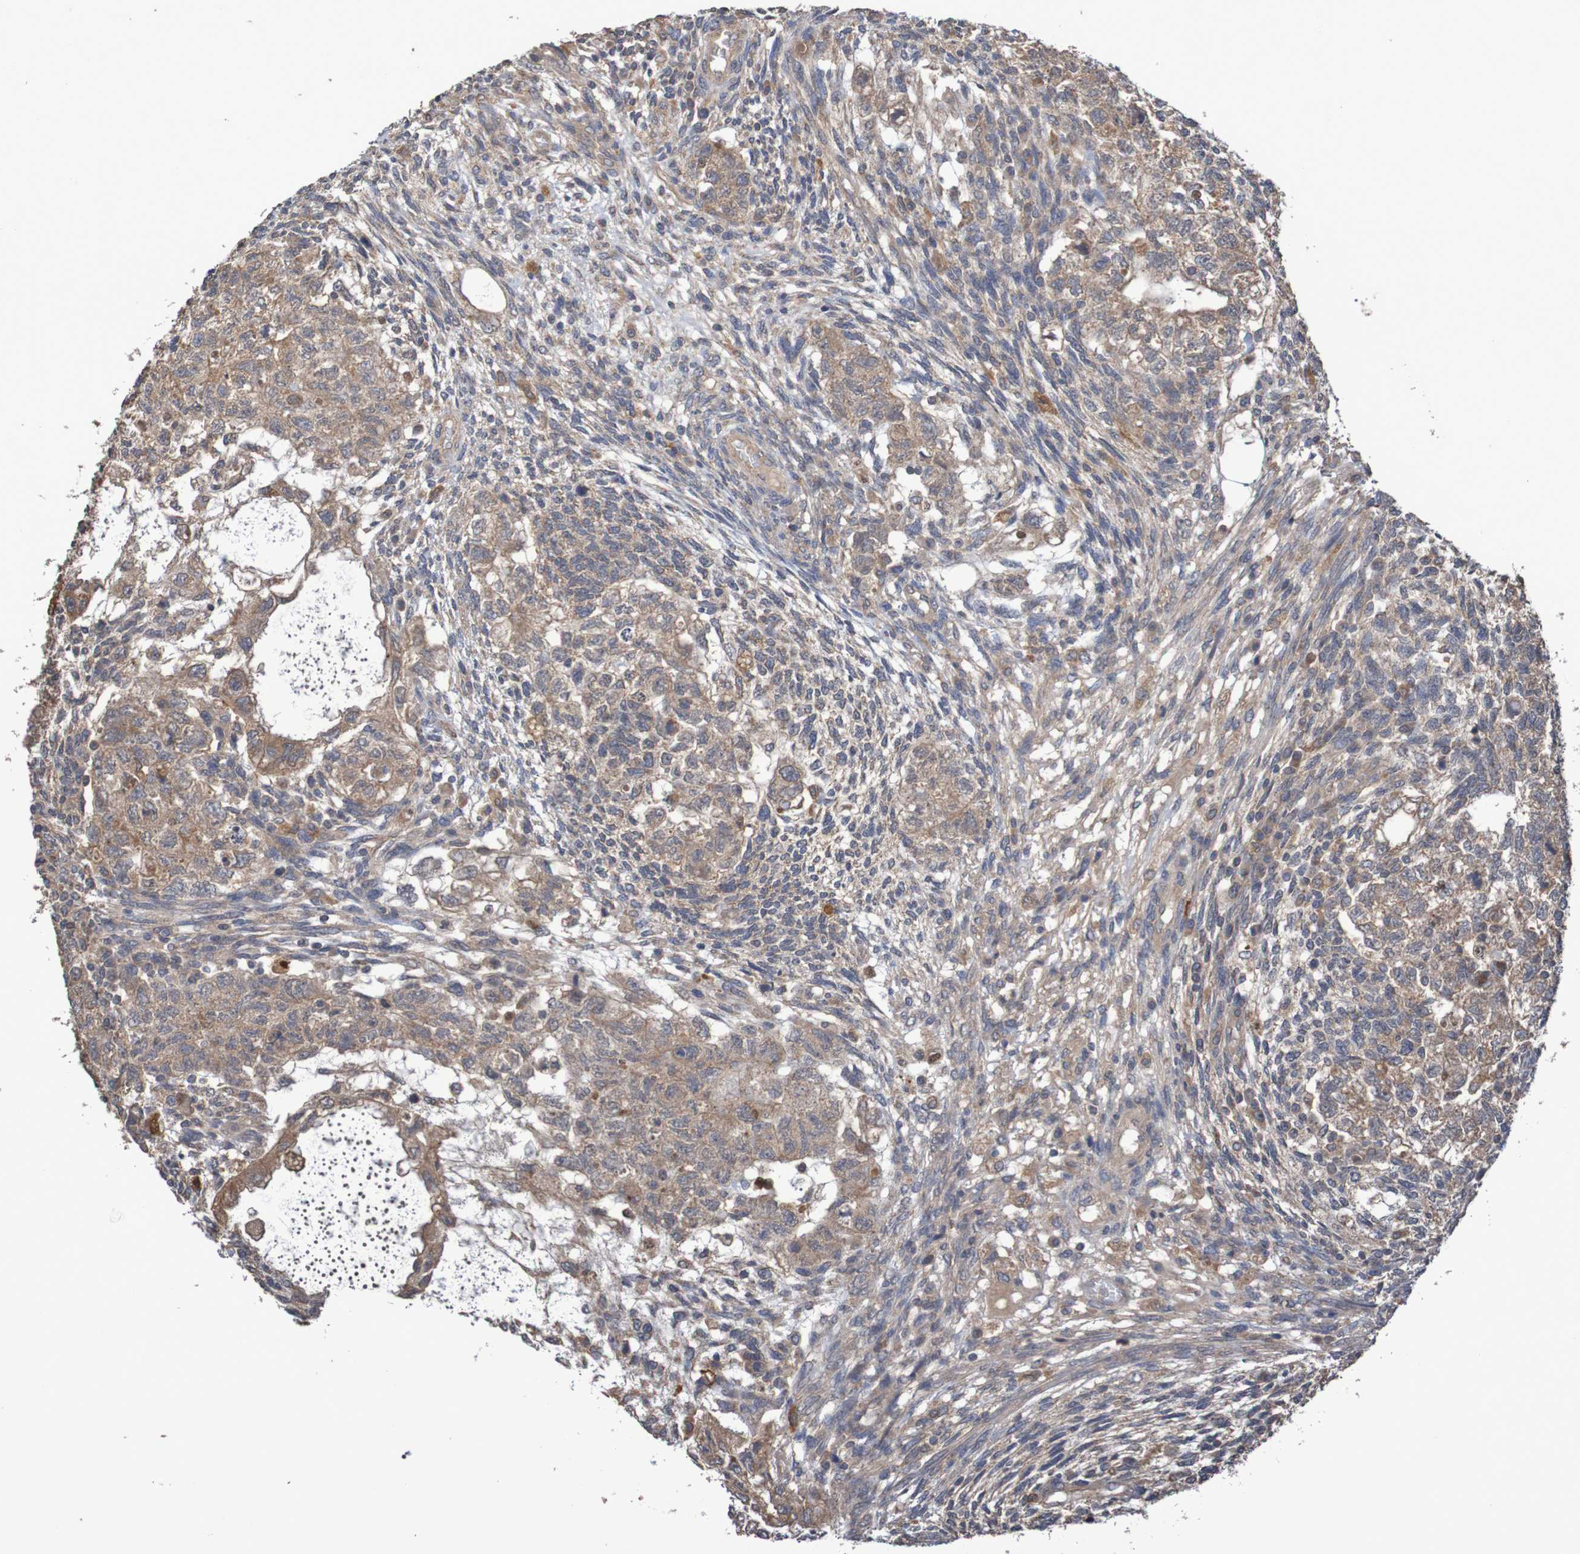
{"staining": {"intensity": "weak", "quantity": ">75%", "location": "cytoplasmic/membranous"}, "tissue": "testis cancer", "cell_type": "Tumor cells", "image_type": "cancer", "snomed": [{"axis": "morphology", "description": "Normal tissue, NOS"}, {"axis": "morphology", "description": "Carcinoma, Embryonal, NOS"}, {"axis": "topography", "description": "Testis"}], "caption": "High-magnification brightfield microscopy of testis cancer (embryonal carcinoma) stained with DAB (brown) and counterstained with hematoxylin (blue). tumor cells exhibit weak cytoplasmic/membranous staining is appreciated in about>75% of cells.", "gene": "PHYH", "patient": {"sex": "male", "age": 36}}